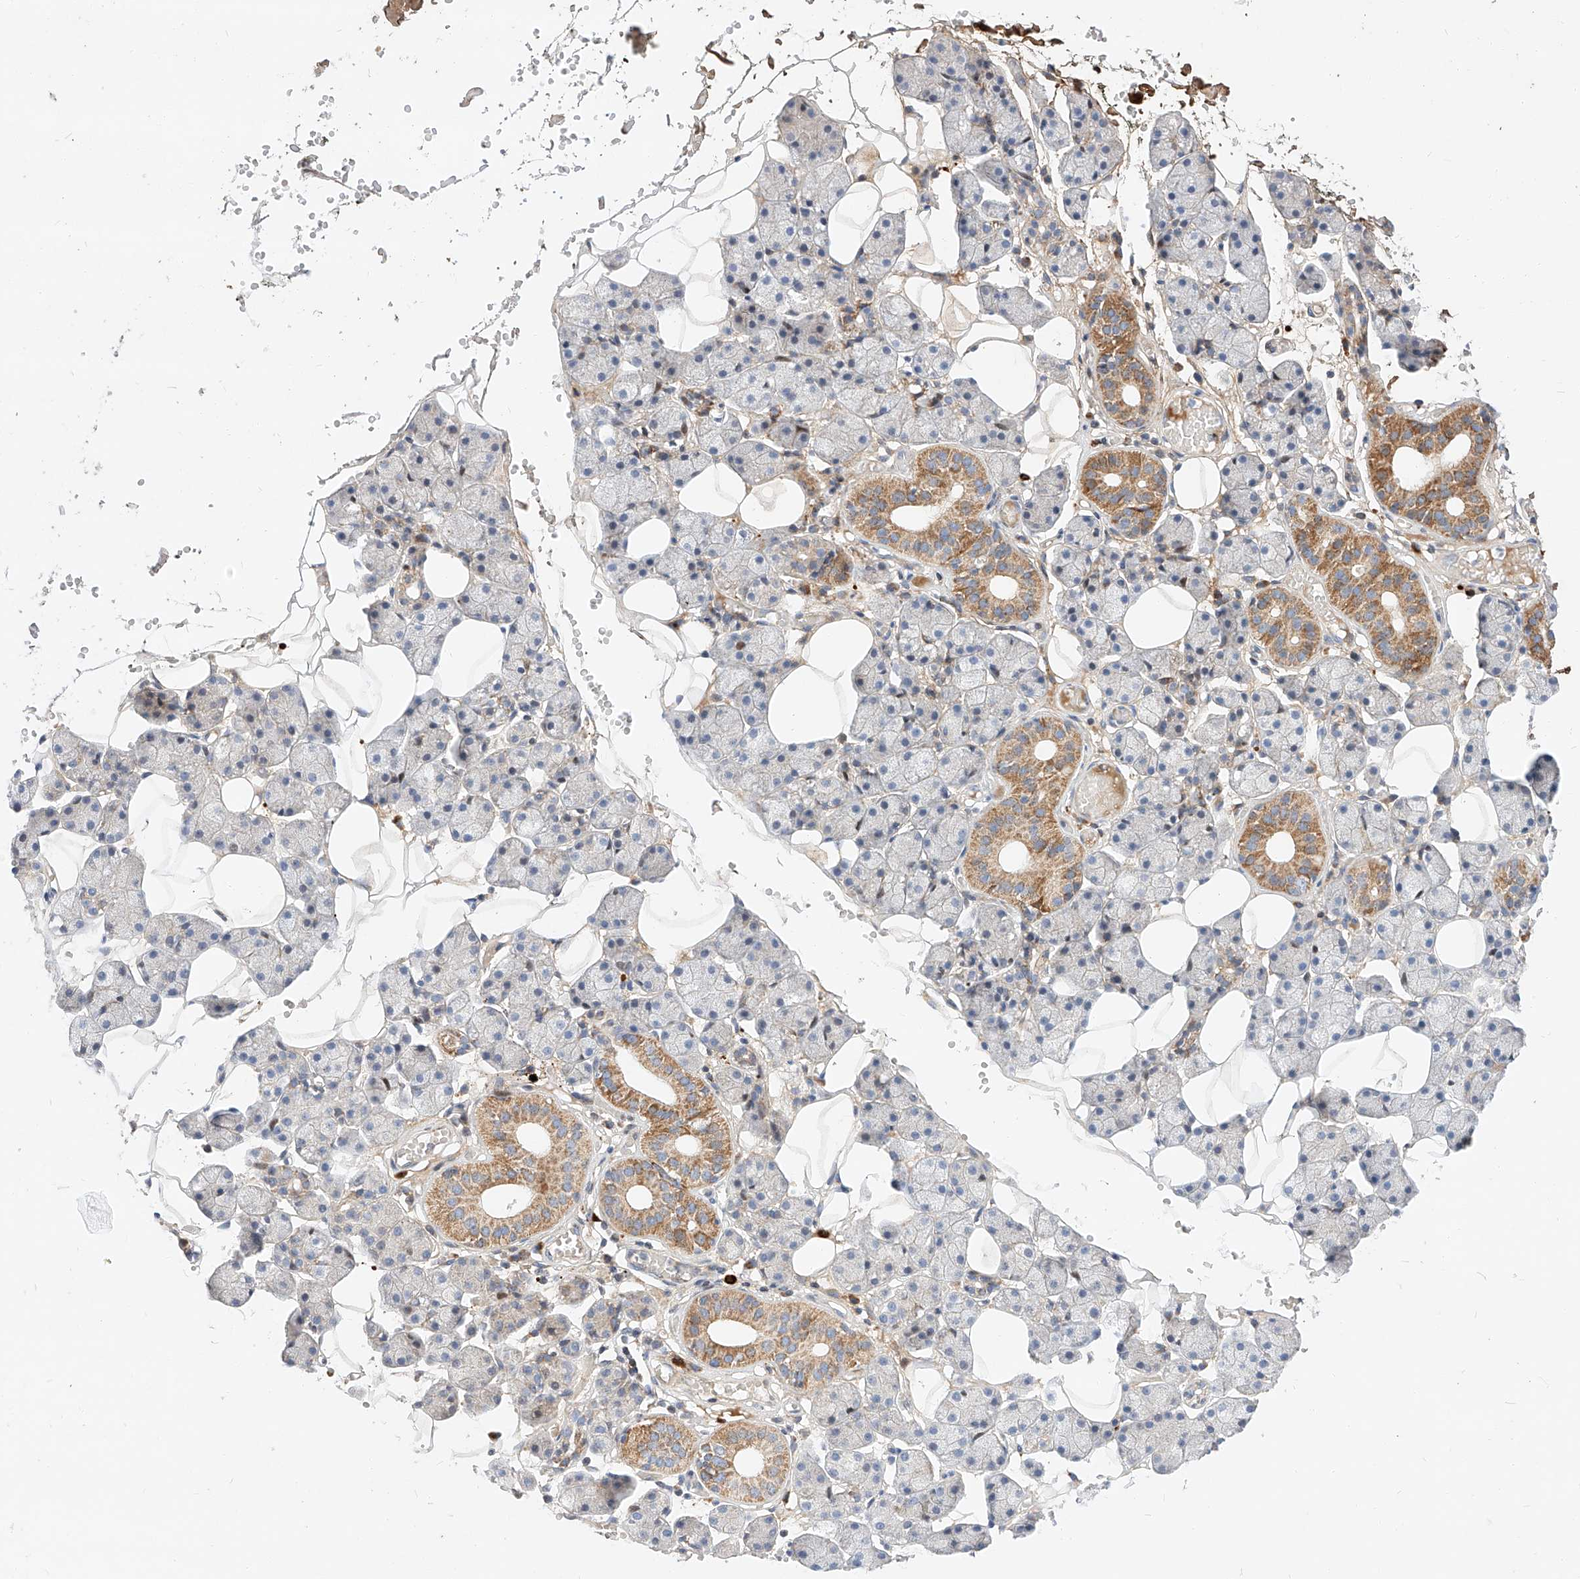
{"staining": {"intensity": "strong", "quantity": "<25%", "location": "cytoplasmic/membranous"}, "tissue": "salivary gland", "cell_type": "Glandular cells", "image_type": "normal", "snomed": [{"axis": "morphology", "description": "Normal tissue, NOS"}, {"axis": "topography", "description": "Salivary gland"}], "caption": "Strong cytoplasmic/membranous protein staining is identified in about <25% of glandular cells in salivary gland. Using DAB (3,3'-diaminobenzidine) (brown) and hematoxylin (blue) stains, captured at high magnification using brightfield microscopy.", "gene": "OSGEPL1", "patient": {"sex": "female", "age": 33}}